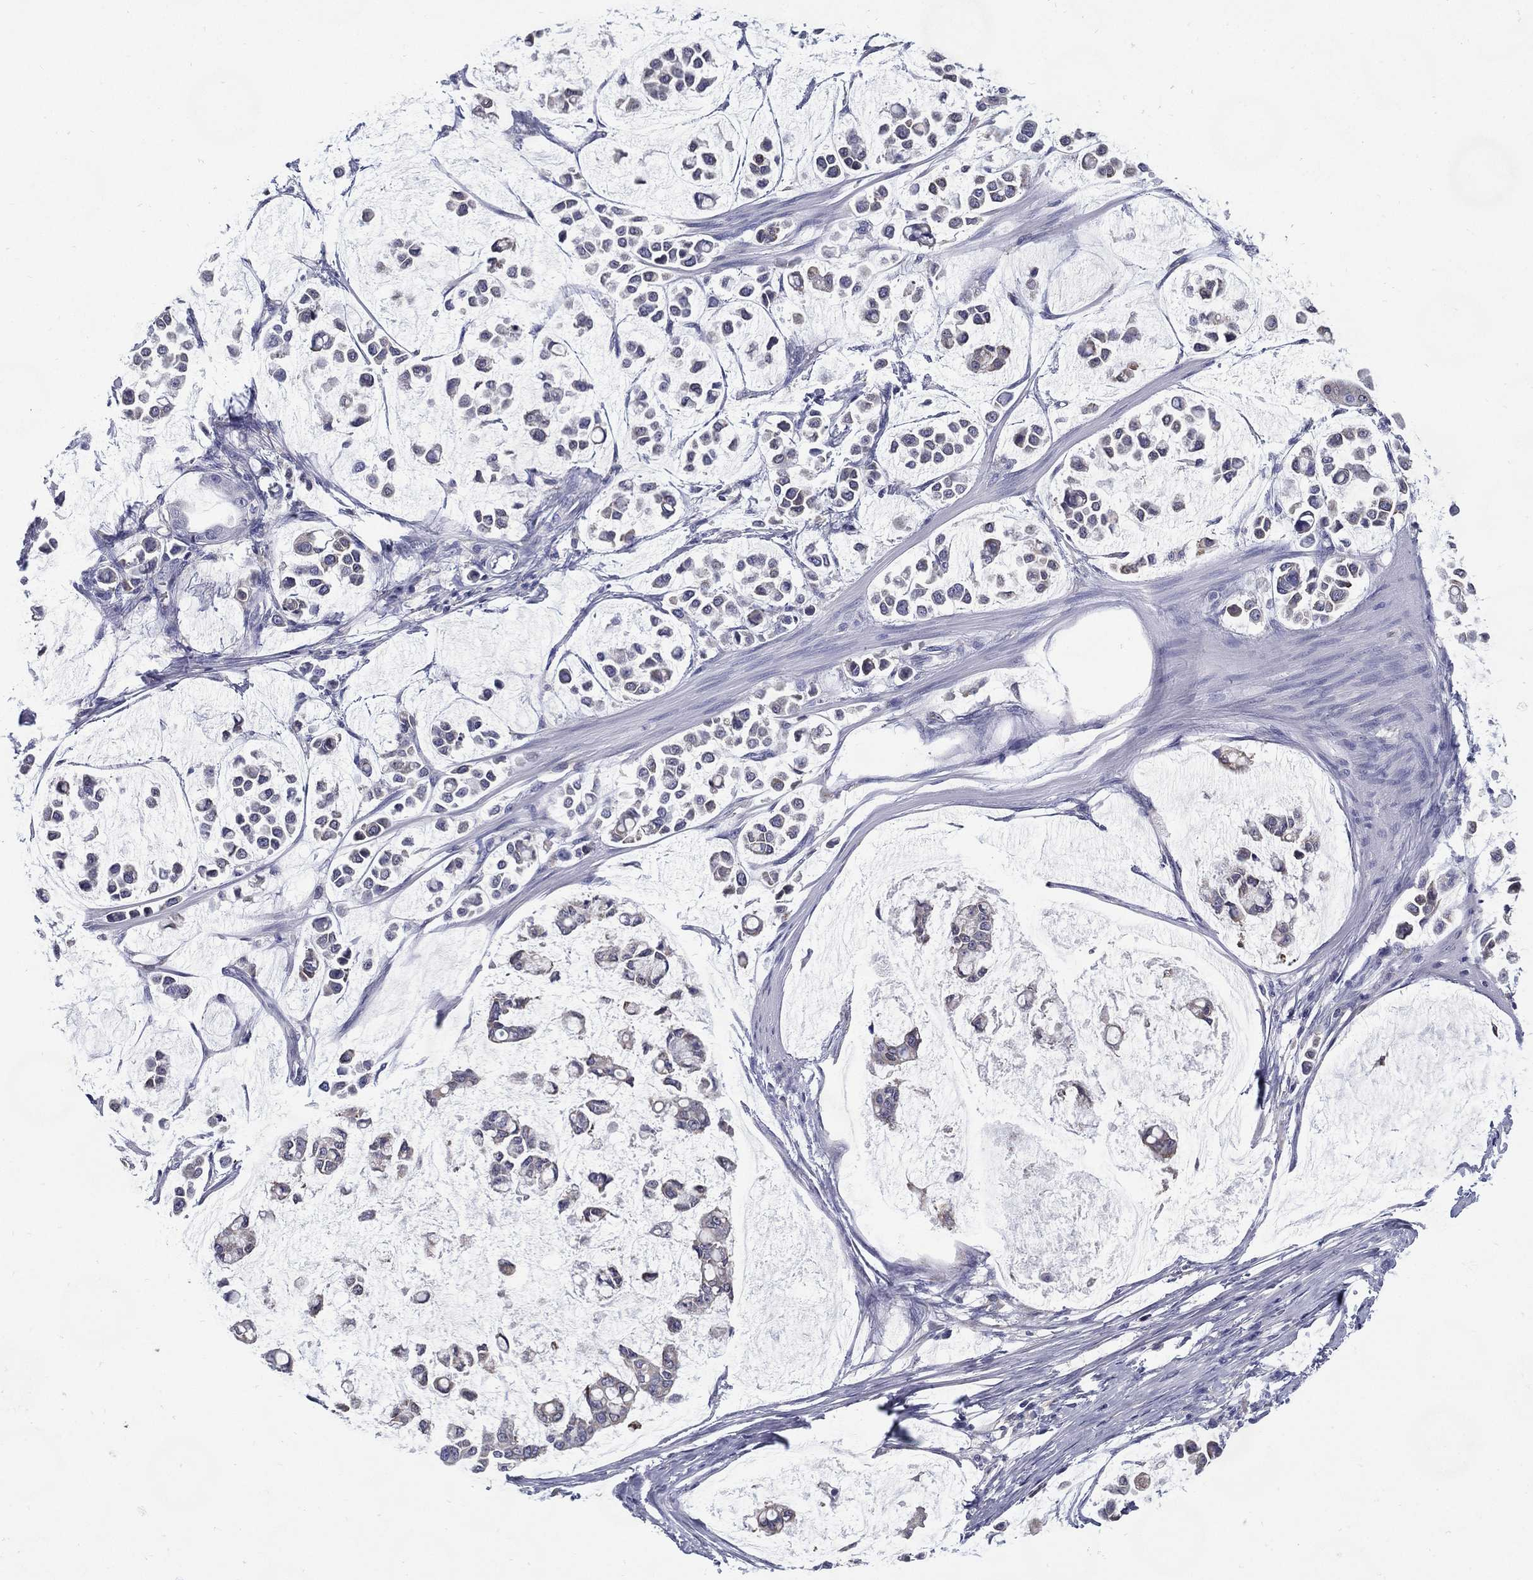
{"staining": {"intensity": "negative", "quantity": "none", "location": "none"}, "tissue": "stomach cancer", "cell_type": "Tumor cells", "image_type": "cancer", "snomed": [{"axis": "morphology", "description": "Adenocarcinoma, NOS"}, {"axis": "topography", "description": "Stomach"}], "caption": "Immunohistochemical staining of human adenocarcinoma (stomach) displays no significant expression in tumor cells.", "gene": "C19orf18", "patient": {"sex": "male", "age": 82}}